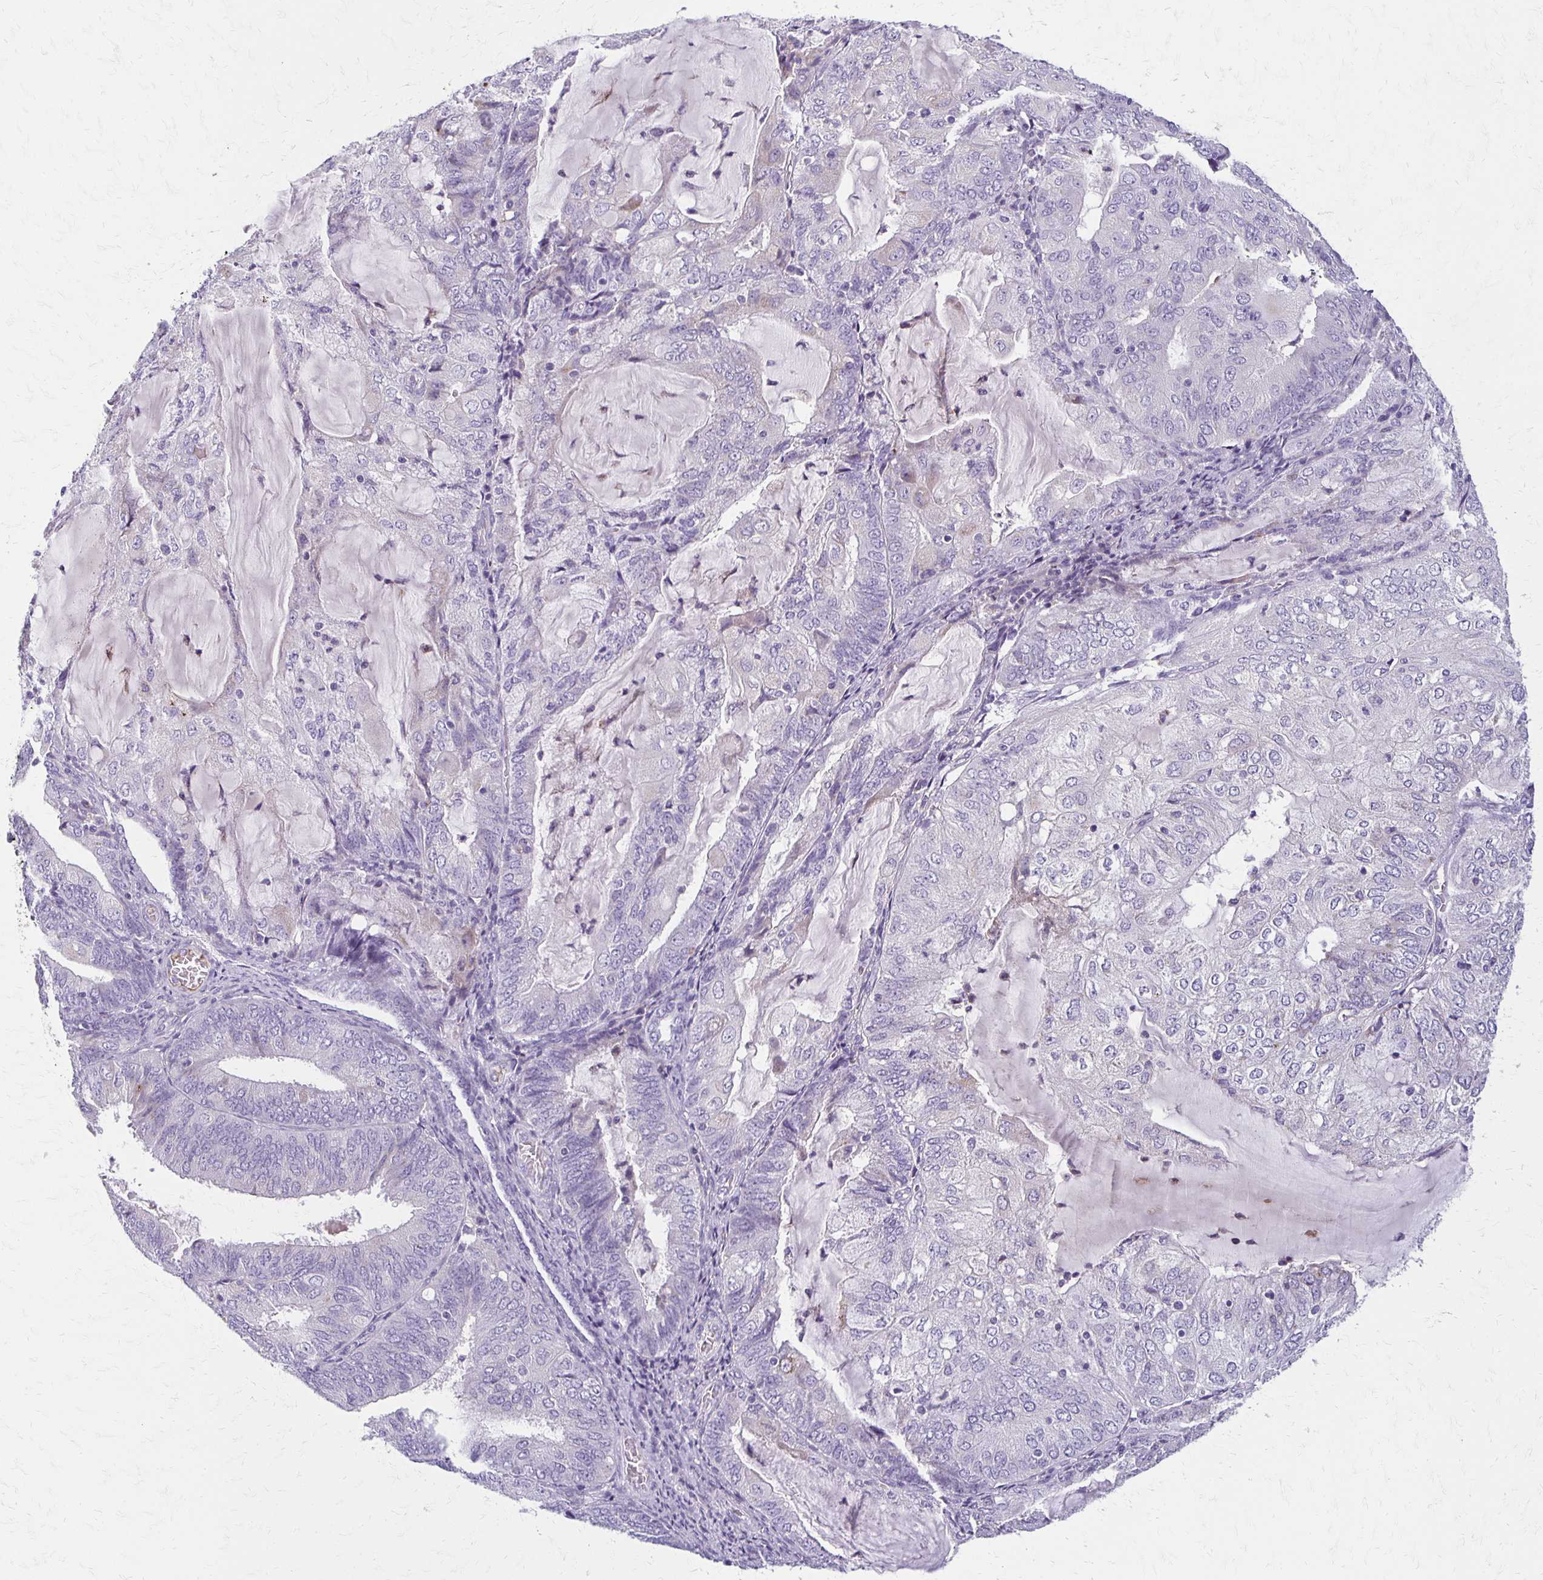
{"staining": {"intensity": "negative", "quantity": "none", "location": "none"}, "tissue": "endometrial cancer", "cell_type": "Tumor cells", "image_type": "cancer", "snomed": [{"axis": "morphology", "description": "Adenocarcinoma, NOS"}, {"axis": "topography", "description": "Endometrium"}], "caption": "Immunohistochemistry (IHC) histopathology image of neoplastic tissue: endometrial cancer stained with DAB (3,3'-diaminobenzidine) exhibits no significant protein staining in tumor cells.", "gene": "BBS12", "patient": {"sex": "female", "age": 81}}